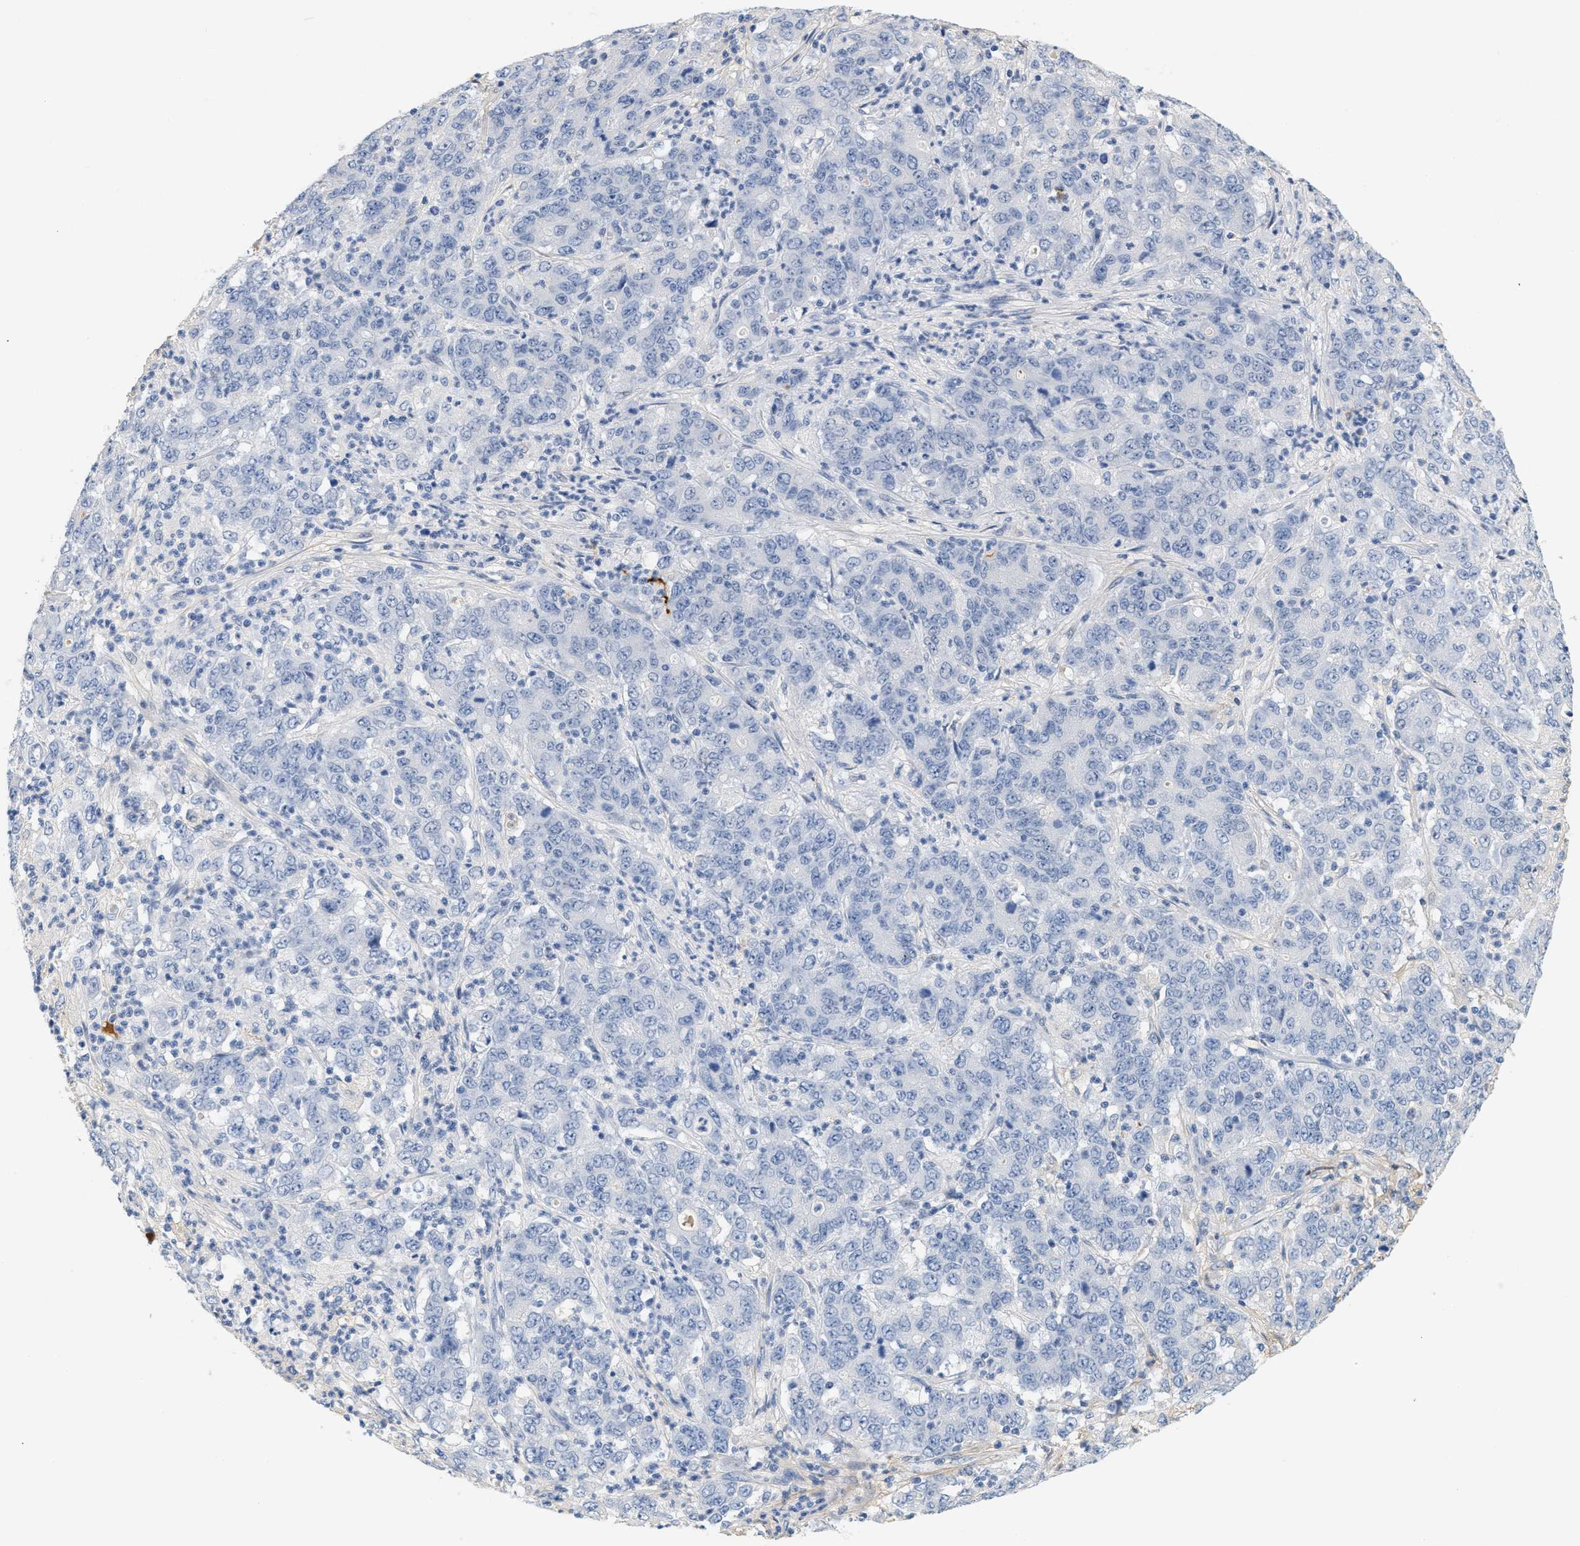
{"staining": {"intensity": "negative", "quantity": "none", "location": "none"}, "tissue": "stomach cancer", "cell_type": "Tumor cells", "image_type": "cancer", "snomed": [{"axis": "morphology", "description": "Adenocarcinoma, NOS"}, {"axis": "topography", "description": "Stomach, lower"}], "caption": "The photomicrograph demonstrates no staining of tumor cells in stomach cancer.", "gene": "CFH", "patient": {"sex": "female", "age": 71}}